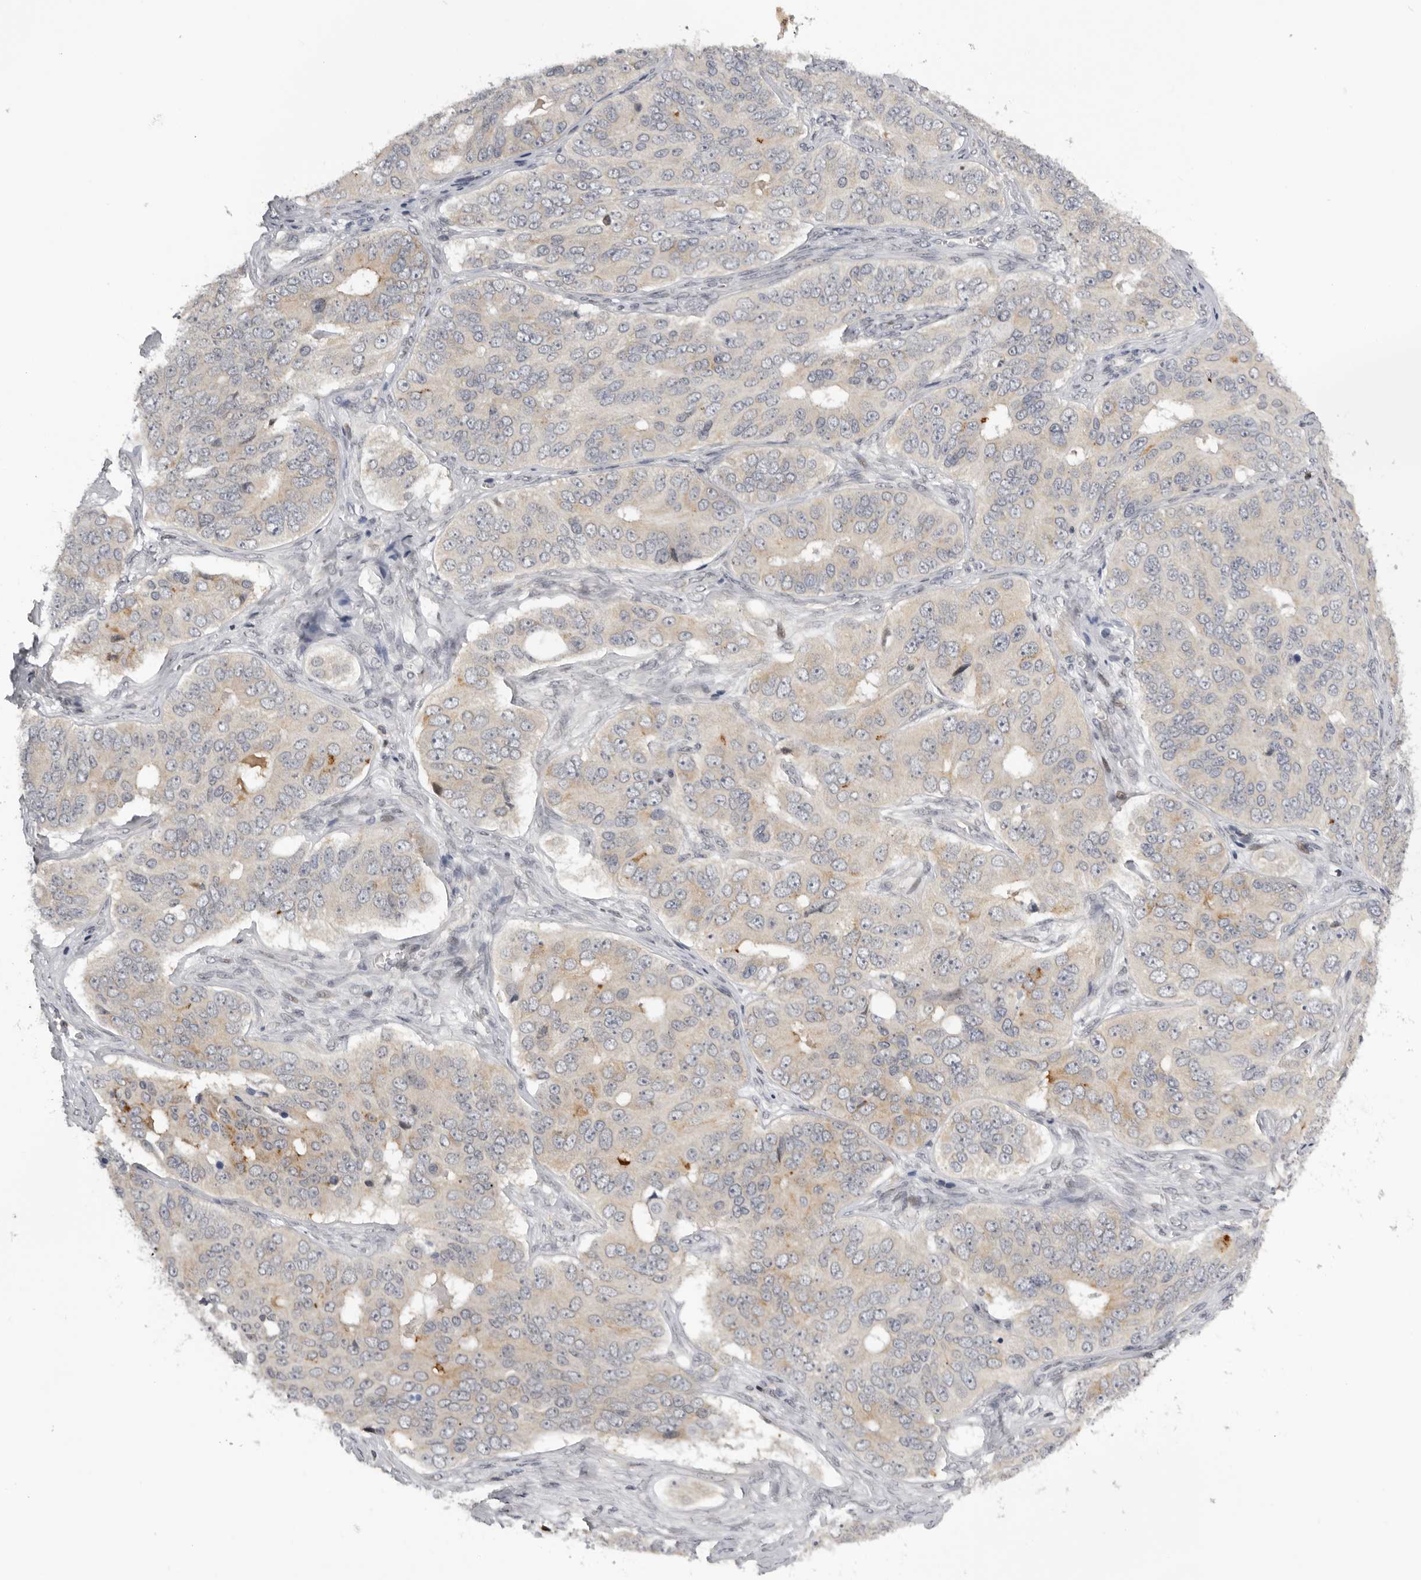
{"staining": {"intensity": "negative", "quantity": "none", "location": "none"}, "tissue": "ovarian cancer", "cell_type": "Tumor cells", "image_type": "cancer", "snomed": [{"axis": "morphology", "description": "Carcinoma, endometroid"}, {"axis": "topography", "description": "Ovary"}], "caption": "Protein analysis of ovarian cancer (endometroid carcinoma) shows no significant expression in tumor cells.", "gene": "KIF2B", "patient": {"sex": "female", "age": 51}}